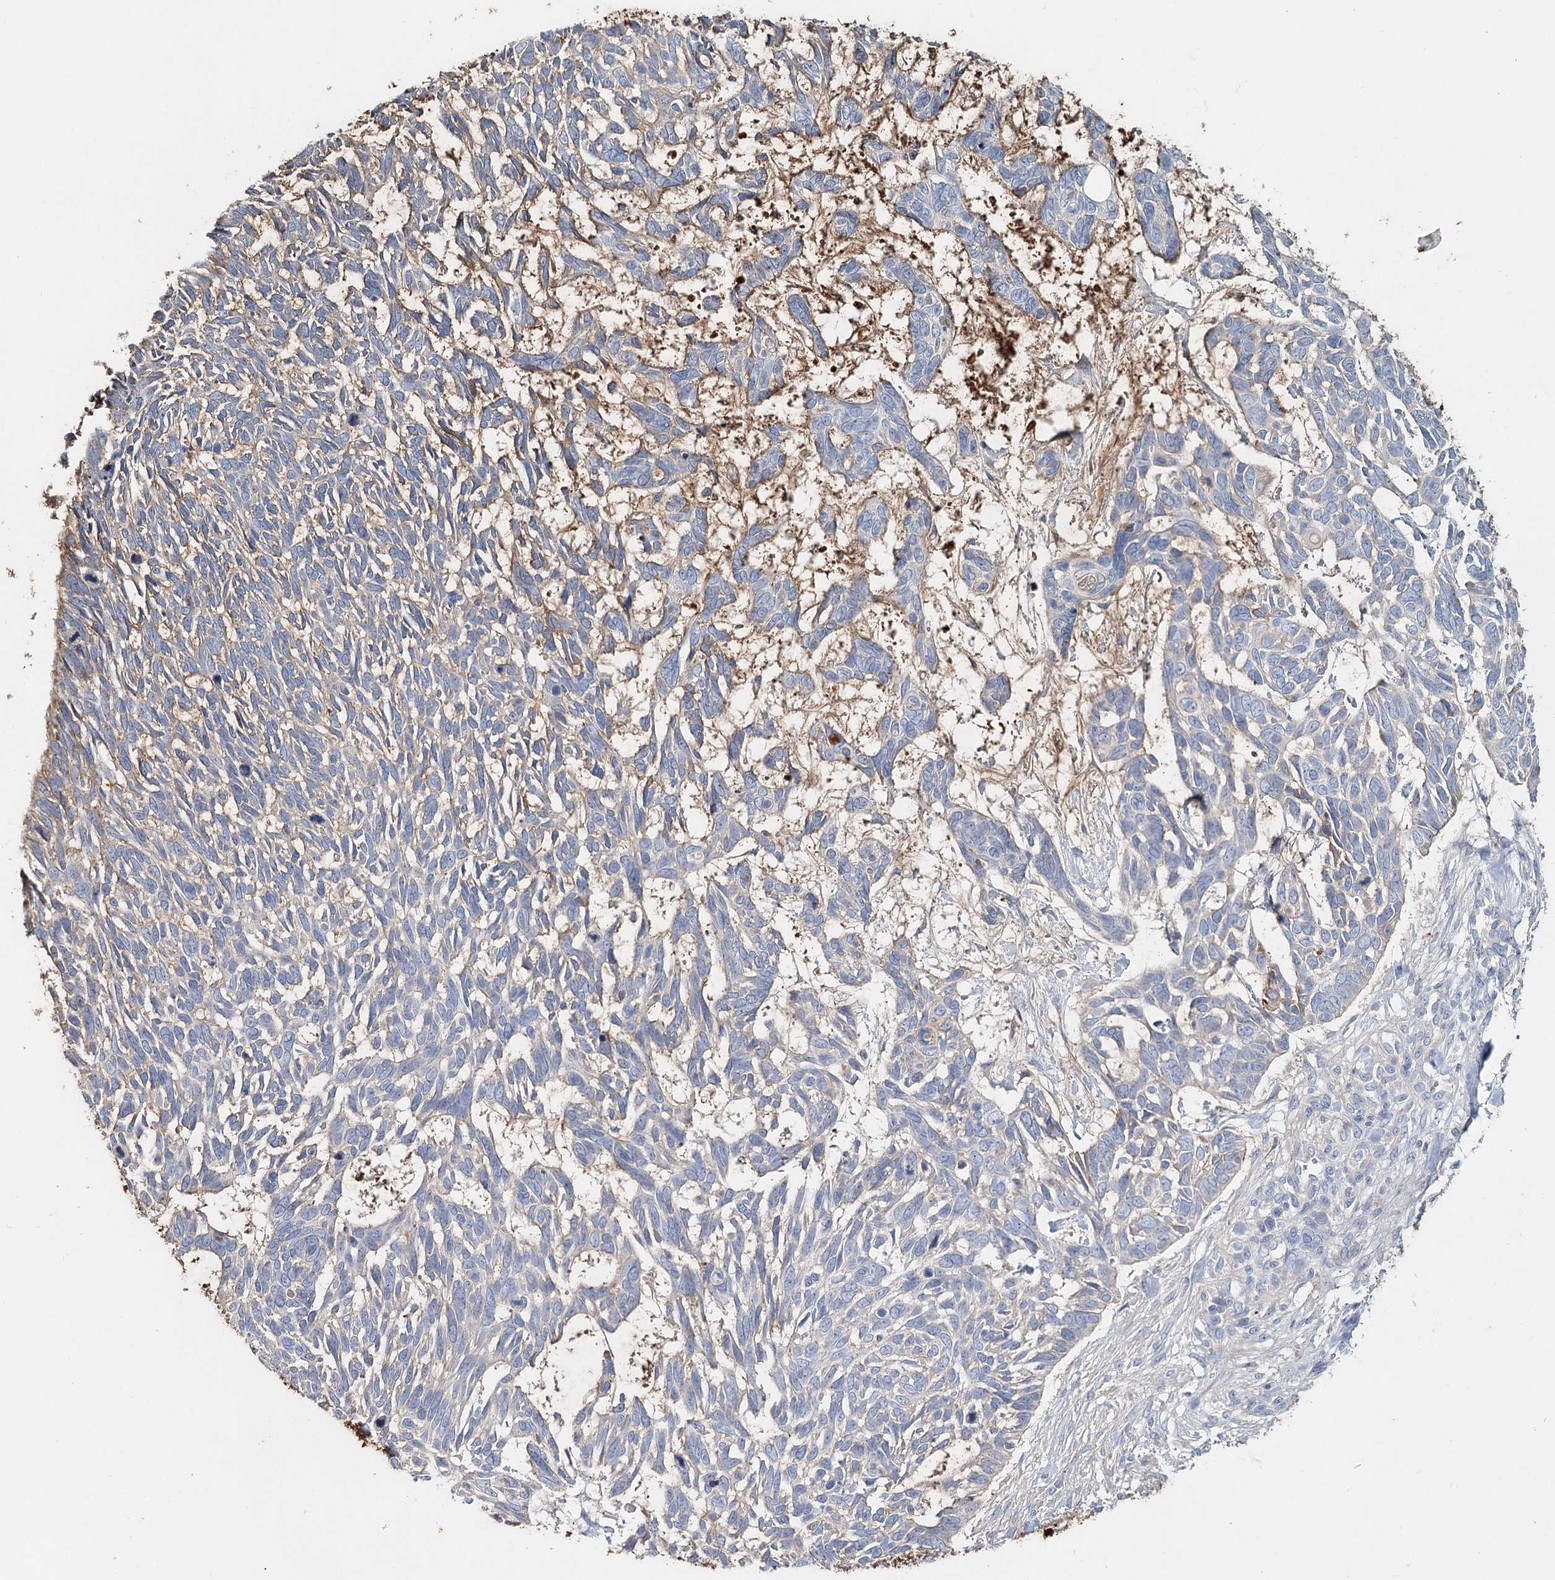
{"staining": {"intensity": "weak", "quantity": "<25%", "location": "cytoplasmic/membranous"}, "tissue": "skin cancer", "cell_type": "Tumor cells", "image_type": "cancer", "snomed": [{"axis": "morphology", "description": "Basal cell carcinoma"}, {"axis": "topography", "description": "Skin"}], "caption": "High power microscopy image of an immunohistochemistry (IHC) image of skin cancer, revealing no significant expression in tumor cells.", "gene": "ALKBH8", "patient": {"sex": "male", "age": 88}}